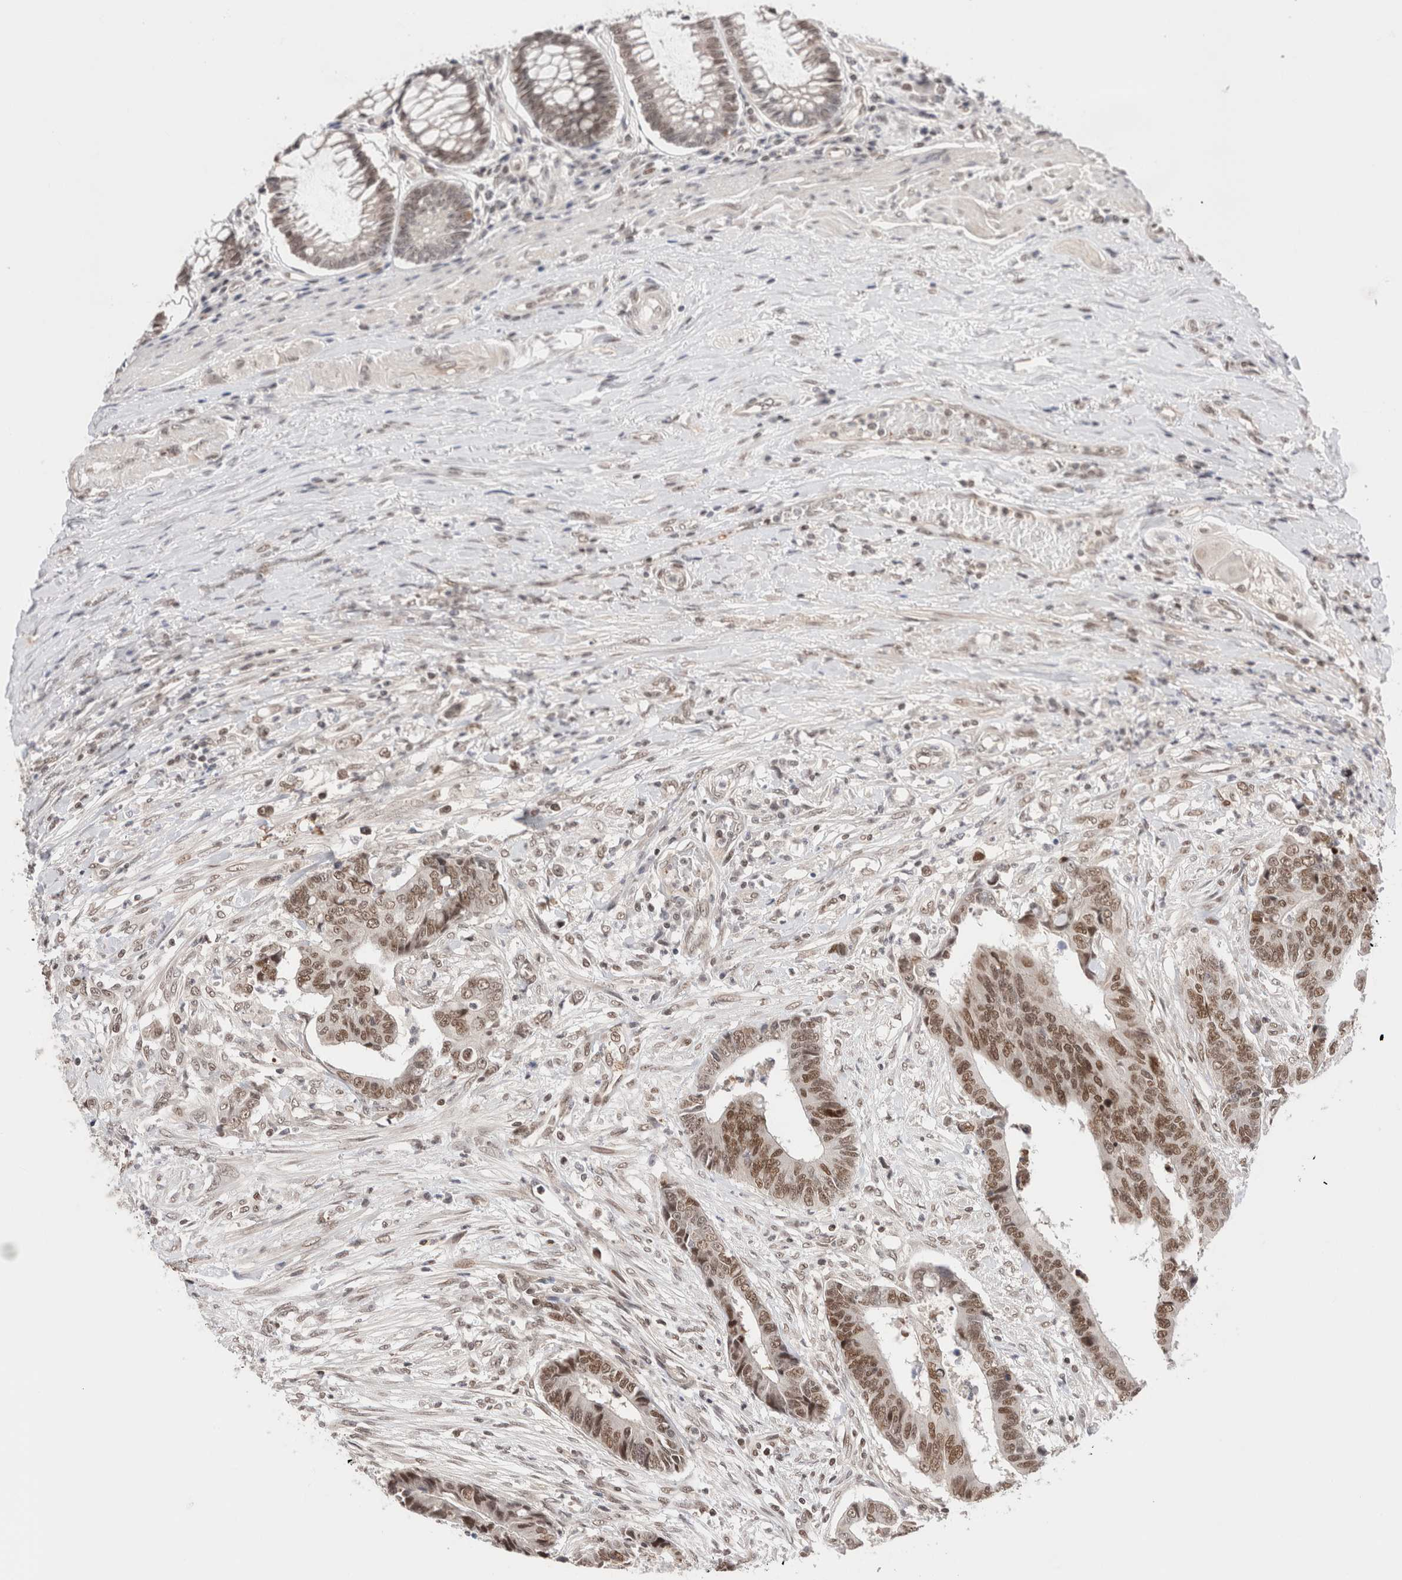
{"staining": {"intensity": "moderate", "quantity": ">75%", "location": "nuclear"}, "tissue": "colorectal cancer", "cell_type": "Tumor cells", "image_type": "cancer", "snomed": [{"axis": "morphology", "description": "Adenocarcinoma, NOS"}, {"axis": "topography", "description": "Rectum"}], "caption": "An IHC histopathology image of neoplastic tissue is shown. Protein staining in brown labels moderate nuclear positivity in colorectal adenocarcinoma within tumor cells. The staining is performed using DAB brown chromogen to label protein expression. The nuclei are counter-stained blue using hematoxylin.", "gene": "GATAD2A", "patient": {"sex": "male", "age": 84}}